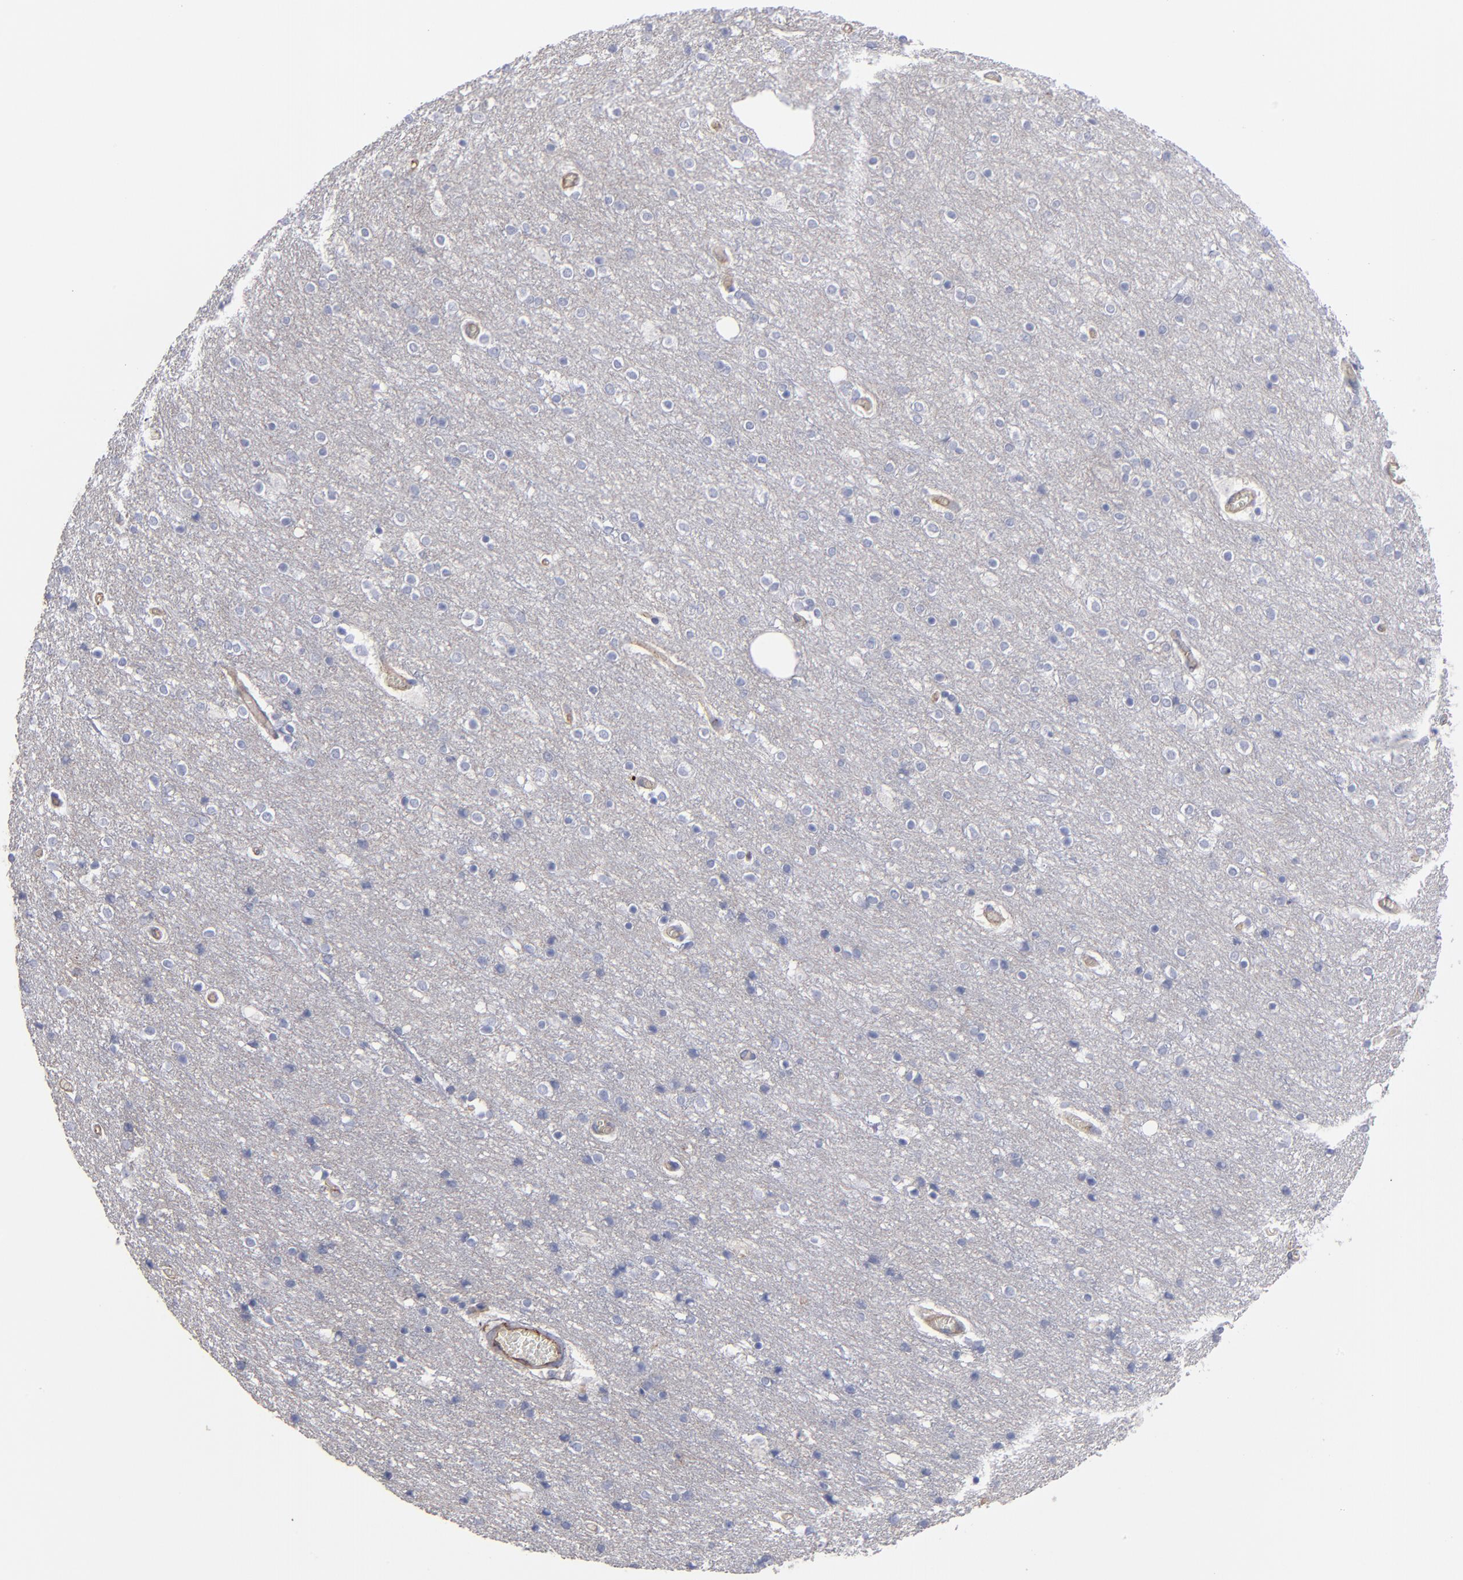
{"staining": {"intensity": "moderate", "quantity": "<25%", "location": "cytoplasmic/membranous"}, "tissue": "cerebral cortex", "cell_type": "Endothelial cells", "image_type": "normal", "snomed": [{"axis": "morphology", "description": "Normal tissue, NOS"}, {"axis": "topography", "description": "Cerebral cortex"}], "caption": "Endothelial cells exhibit low levels of moderate cytoplasmic/membranous staining in about <25% of cells in benign cerebral cortex. (IHC, brightfield microscopy, high magnification).", "gene": "TM4SF1", "patient": {"sex": "female", "age": 54}}